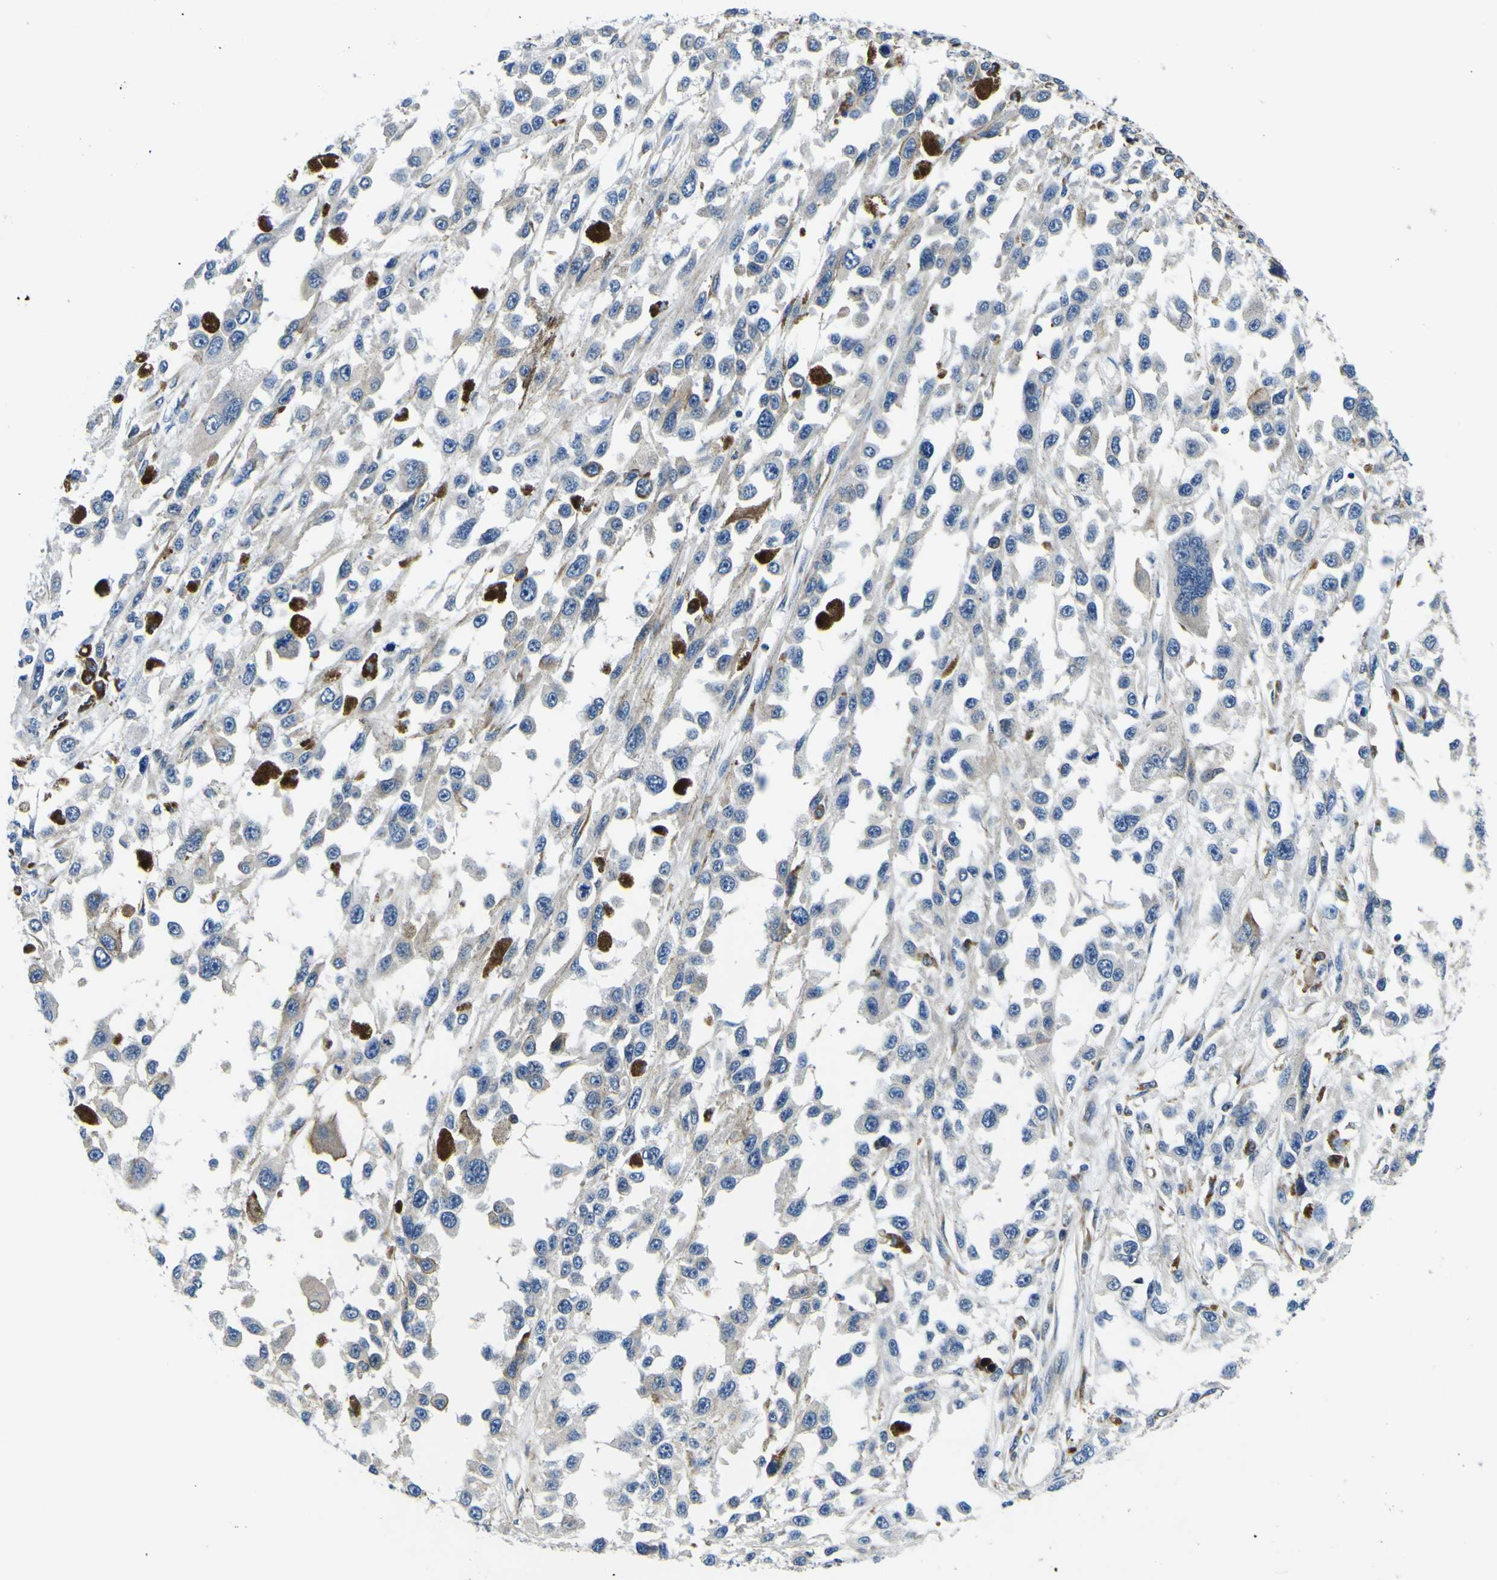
{"staining": {"intensity": "negative", "quantity": "none", "location": "none"}, "tissue": "melanoma", "cell_type": "Tumor cells", "image_type": "cancer", "snomed": [{"axis": "morphology", "description": "Malignant melanoma, Metastatic site"}, {"axis": "topography", "description": "Lymph node"}], "caption": "Malignant melanoma (metastatic site) was stained to show a protein in brown. There is no significant staining in tumor cells. The staining is performed using DAB (3,3'-diaminobenzidine) brown chromogen with nuclei counter-stained in using hematoxylin.", "gene": "NLRP3", "patient": {"sex": "male", "age": 59}}